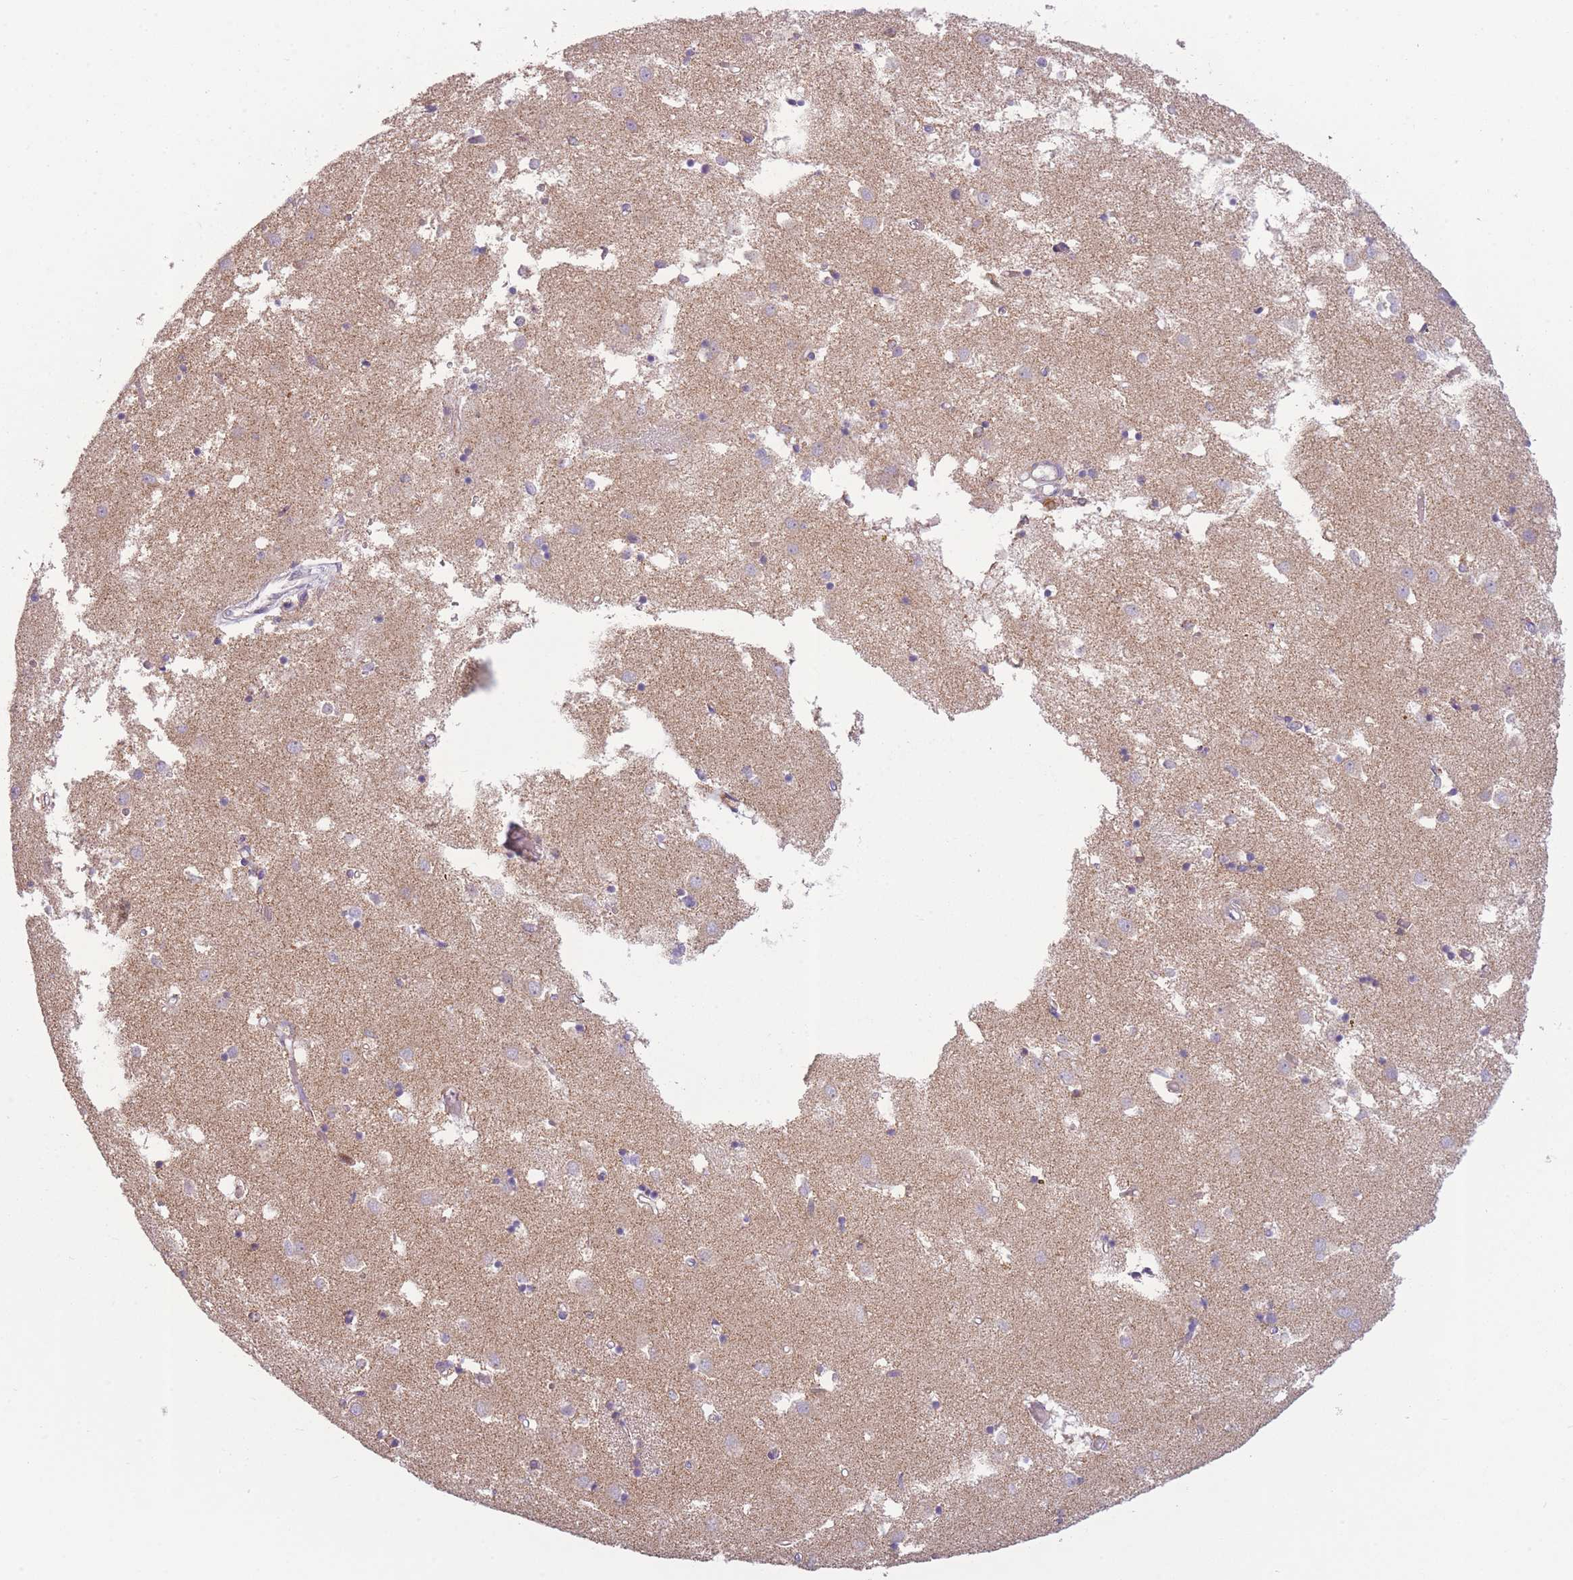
{"staining": {"intensity": "weak", "quantity": "<25%", "location": "cytoplasmic/membranous"}, "tissue": "caudate", "cell_type": "Glial cells", "image_type": "normal", "snomed": [{"axis": "morphology", "description": "Normal tissue, NOS"}, {"axis": "topography", "description": "Lateral ventricle wall"}], "caption": "DAB (3,3'-diaminobenzidine) immunohistochemical staining of unremarkable human caudate demonstrates no significant positivity in glial cells.", "gene": "PRAM1", "patient": {"sex": "male", "age": 70}}